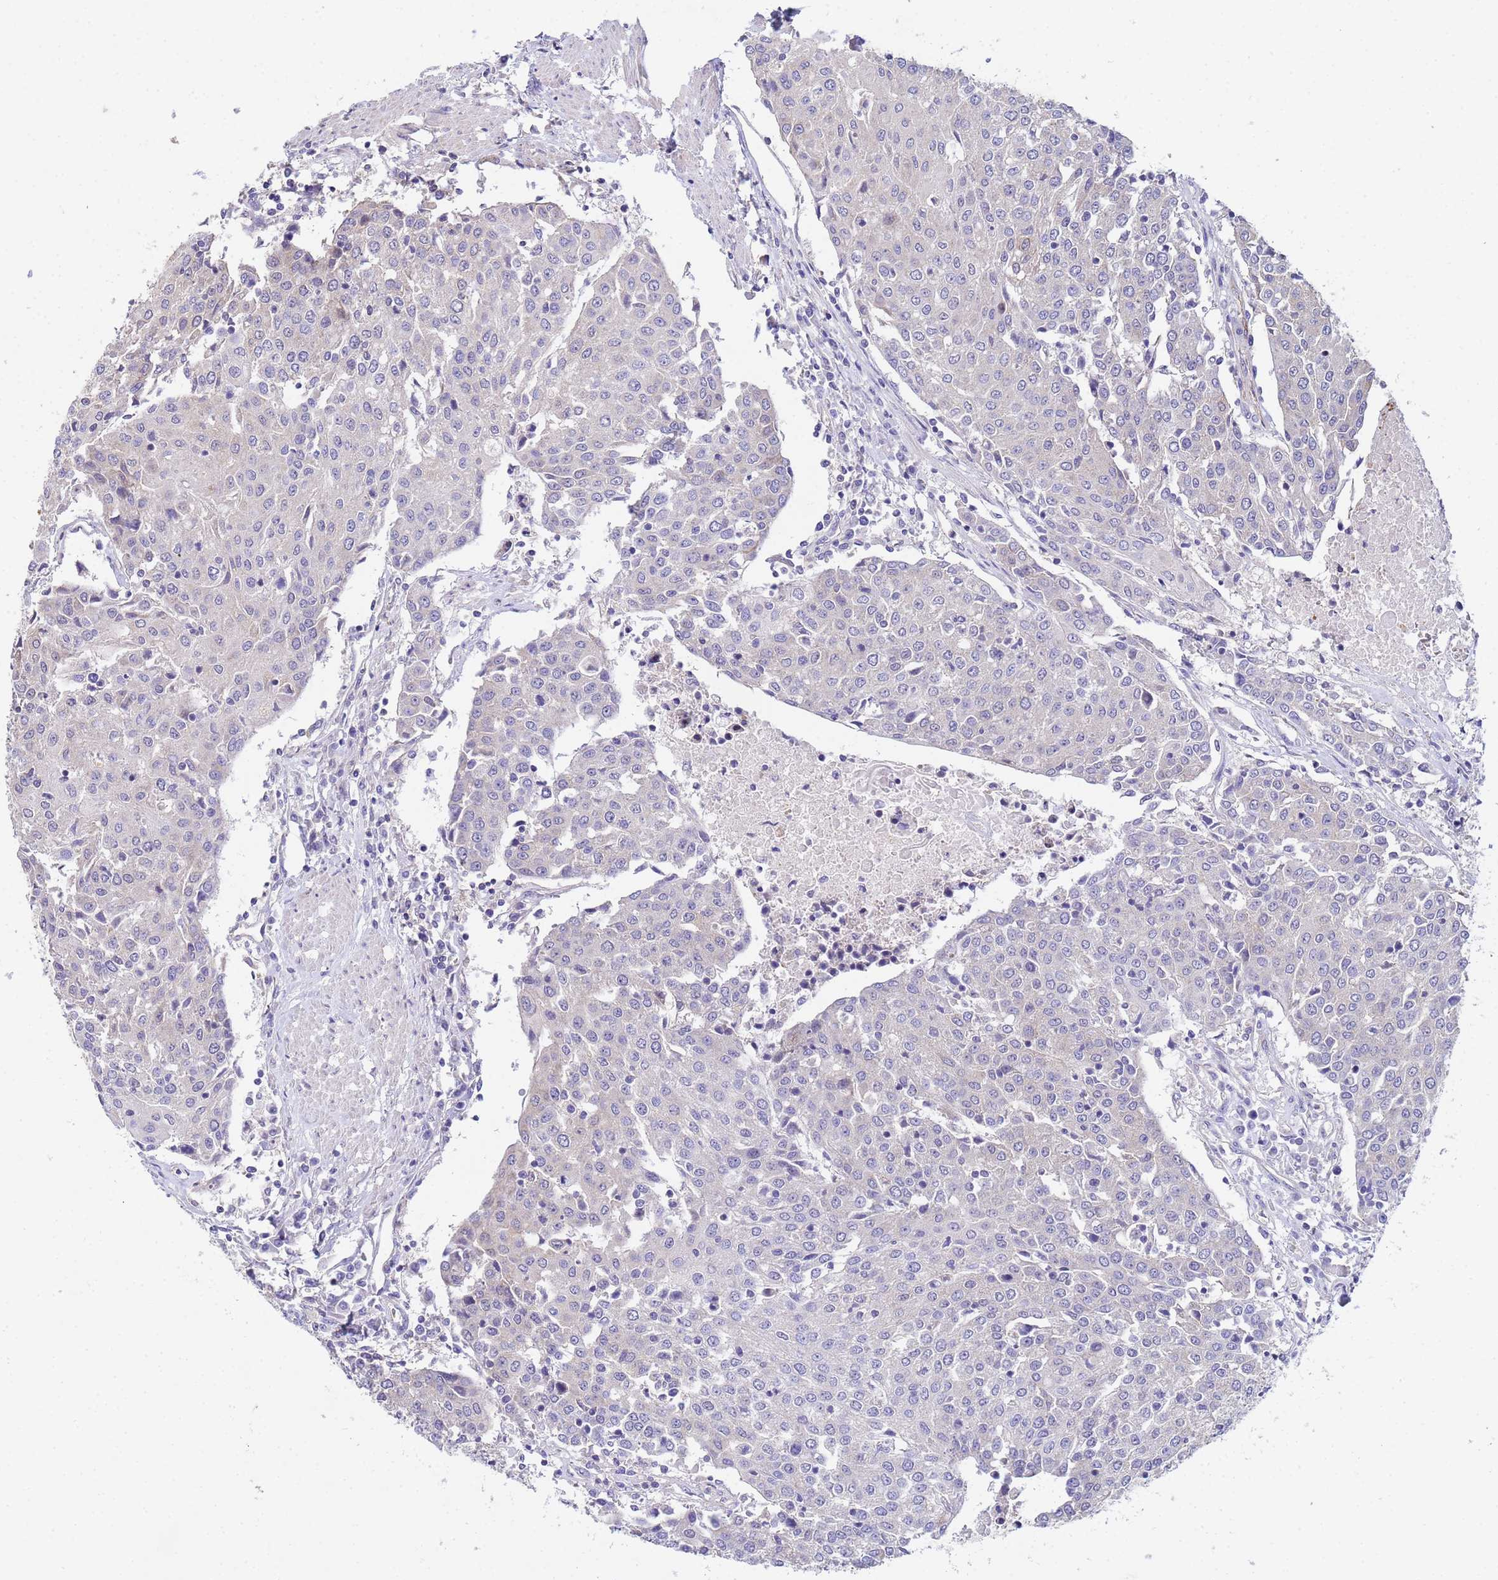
{"staining": {"intensity": "negative", "quantity": "none", "location": "none"}, "tissue": "urothelial cancer", "cell_type": "Tumor cells", "image_type": "cancer", "snomed": [{"axis": "morphology", "description": "Urothelial carcinoma, High grade"}, {"axis": "topography", "description": "Urinary bladder"}], "caption": "Immunohistochemical staining of high-grade urothelial carcinoma exhibits no significant positivity in tumor cells.", "gene": "CDC34", "patient": {"sex": "female", "age": 85}}